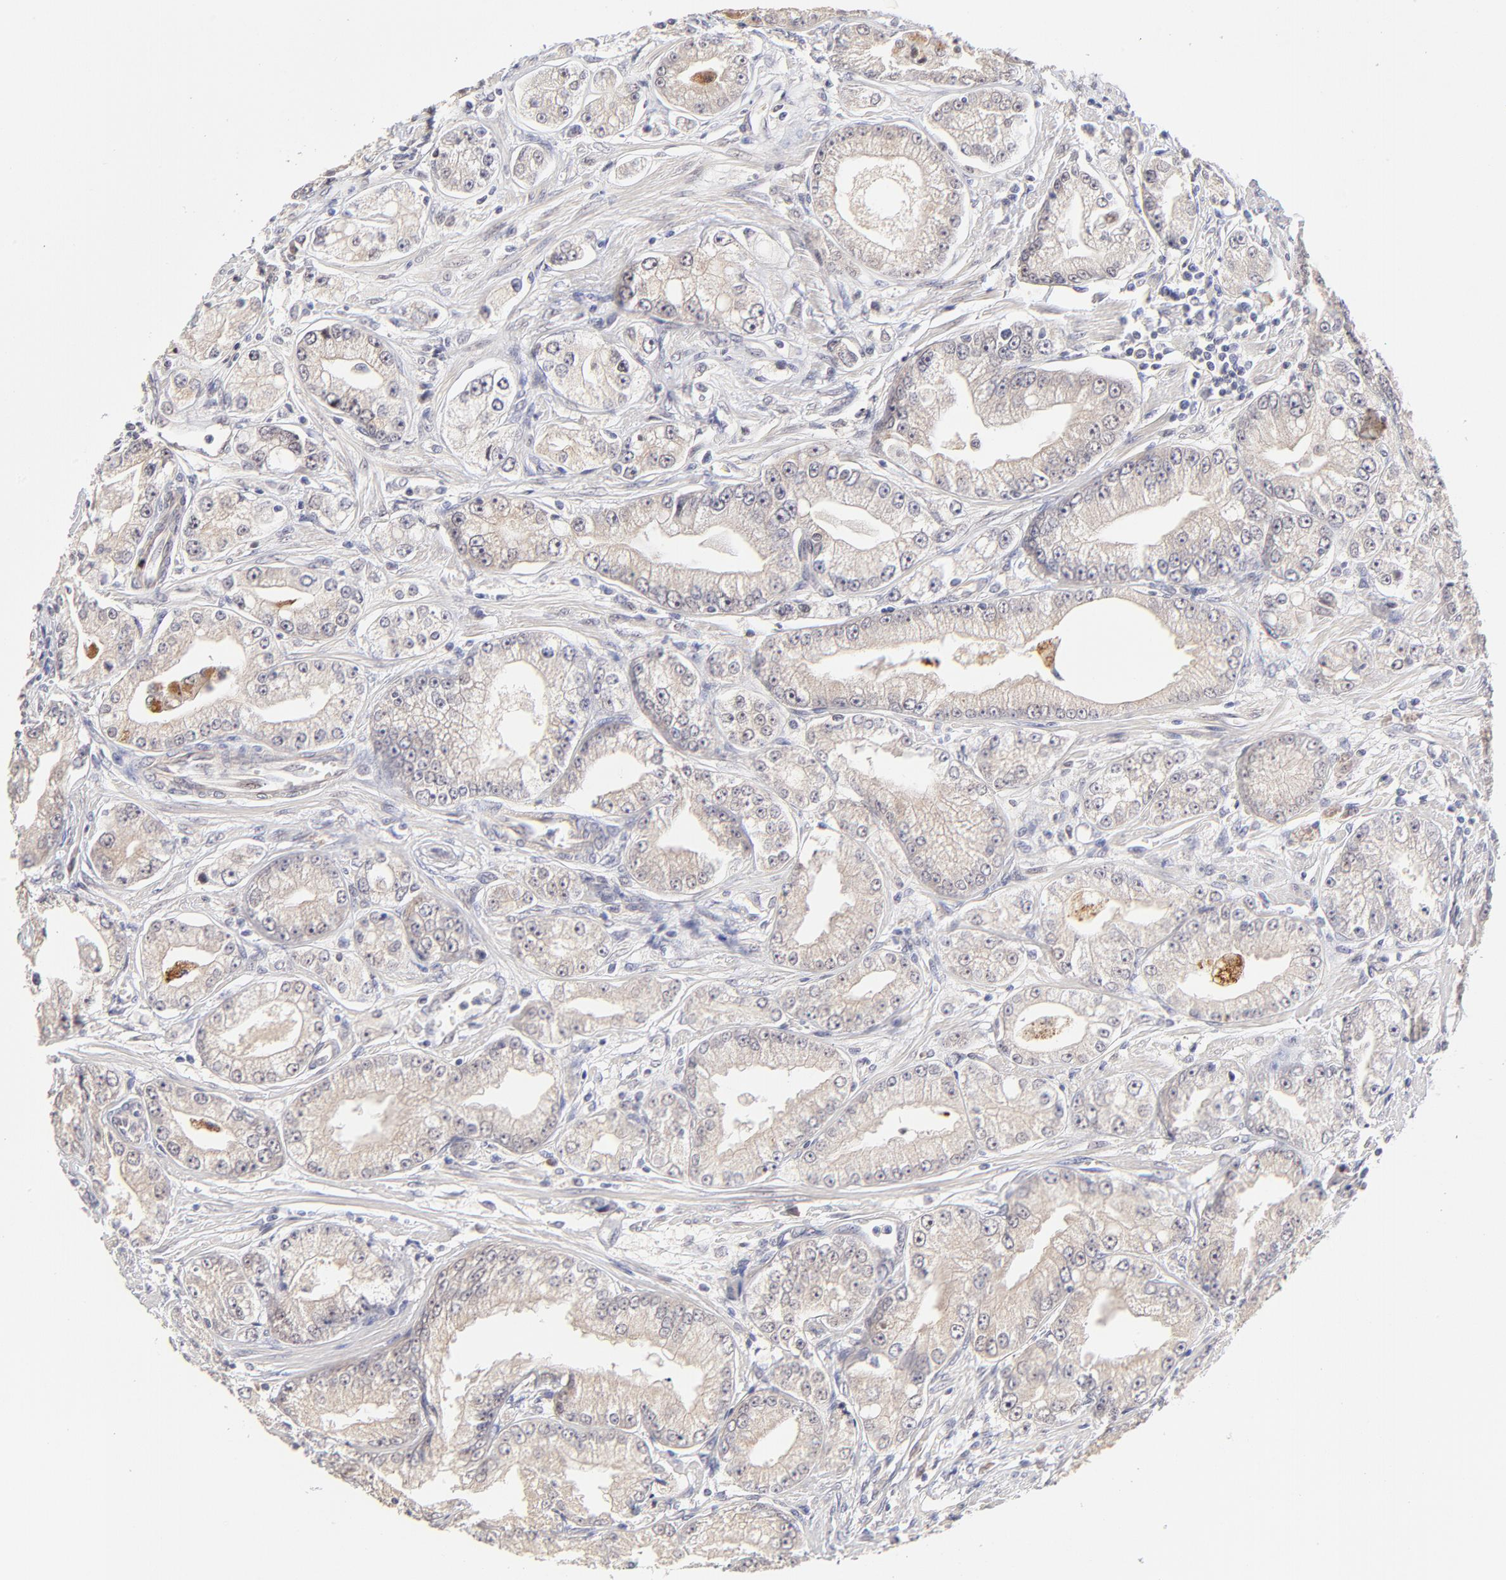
{"staining": {"intensity": "moderate", "quantity": ">75%", "location": "cytoplasmic/membranous"}, "tissue": "prostate cancer", "cell_type": "Tumor cells", "image_type": "cancer", "snomed": [{"axis": "morphology", "description": "Adenocarcinoma, Medium grade"}, {"axis": "topography", "description": "Prostate"}], "caption": "Immunohistochemistry (IHC) histopathology image of neoplastic tissue: prostate cancer stained using IHC shows medium levels of moderate protein expression localized specifically in the cytoplasmic/membranous of tumor cells, appearing as a cytoplasmic/membranous brown color.", "gene": "ZNF10", "patient": {"sex": "male", "age": 72}}